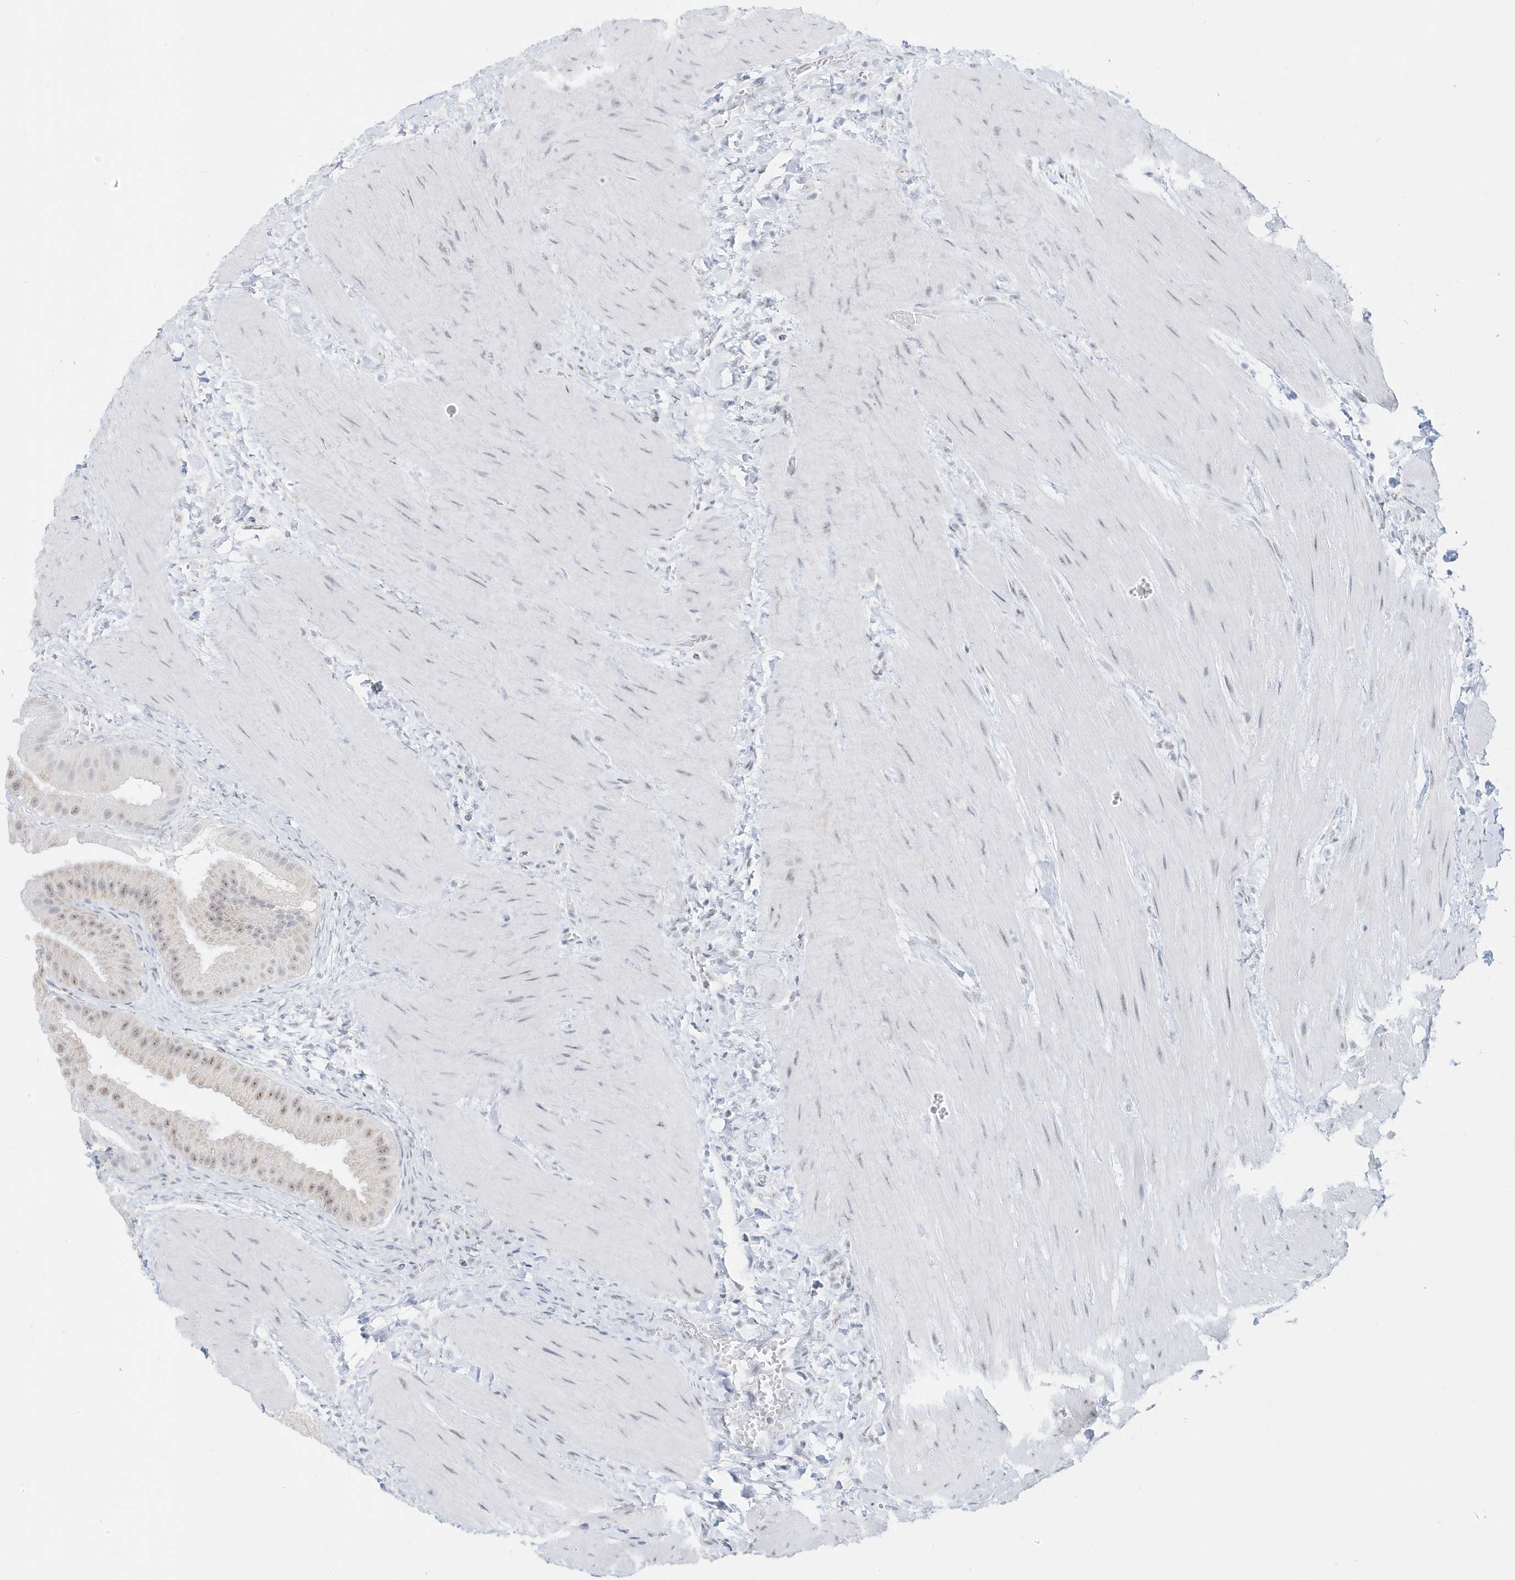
{"staining": {"intensity": "moderate", "quantity": ">75%", "location": "nuclear"}, "tissue": "gallbladder", "cell_type": "Glandular cells", "image_type": "normal", "snomed": [{"axis": "morphology", "description": "Normal tissue, NOS"}, {"axis": "topography", "description": "Gallbladder"}], "caption": "Protein staining shows moderate nuclear expression in approximately >75% of glandular cells in unremarkable gallbladder. (Stains: DAB (3,3'-diaminobenzidine) in brown, nuclei in blue, Microscopy: brightfield microscopy at high magnification).", "gene": "PLEKHN1", "patient": {"sex": "male", "age": 55}}